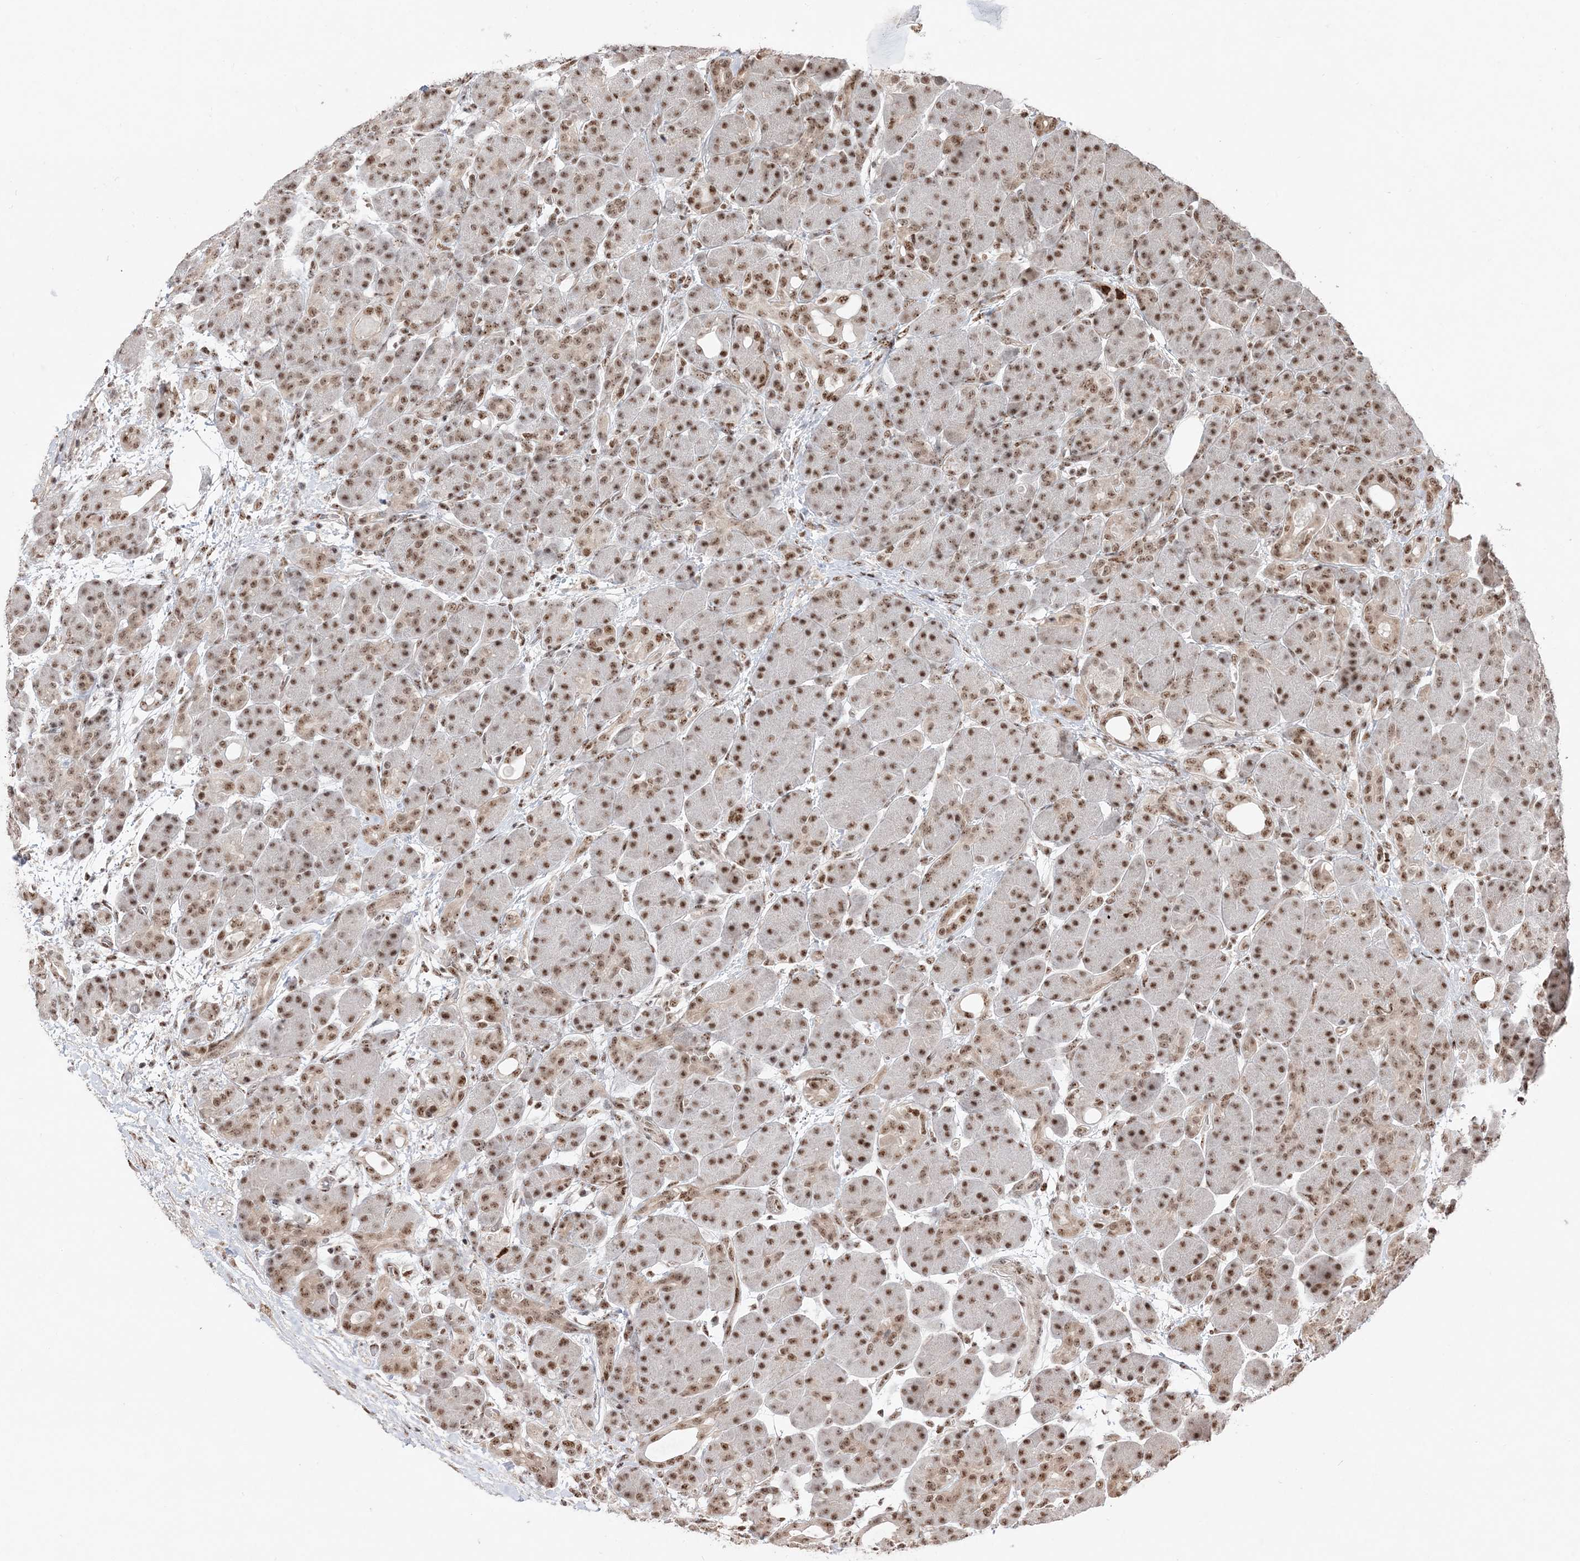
{"staining": {"intensity": "moderate", "quantity": ">75%", "location": "nuclear"}, "tissue": "pancreas", "cell_type": "Exocrine glandular cells", "image_type": "normal", "snomed": [{"axis": "morphology", "description": "Normal tissue, NOS"}, {"axis": "topography", "description": "Pancreas"}], "caption": "This photomicrograph exhibits immunohistochemistry staining of benign human pancreas, with medium moderate nuclear expression in approximately >75% of exocrine glandular cells.", "gene": "RBM17", "patient": {"sex": "male", "age": 63}}